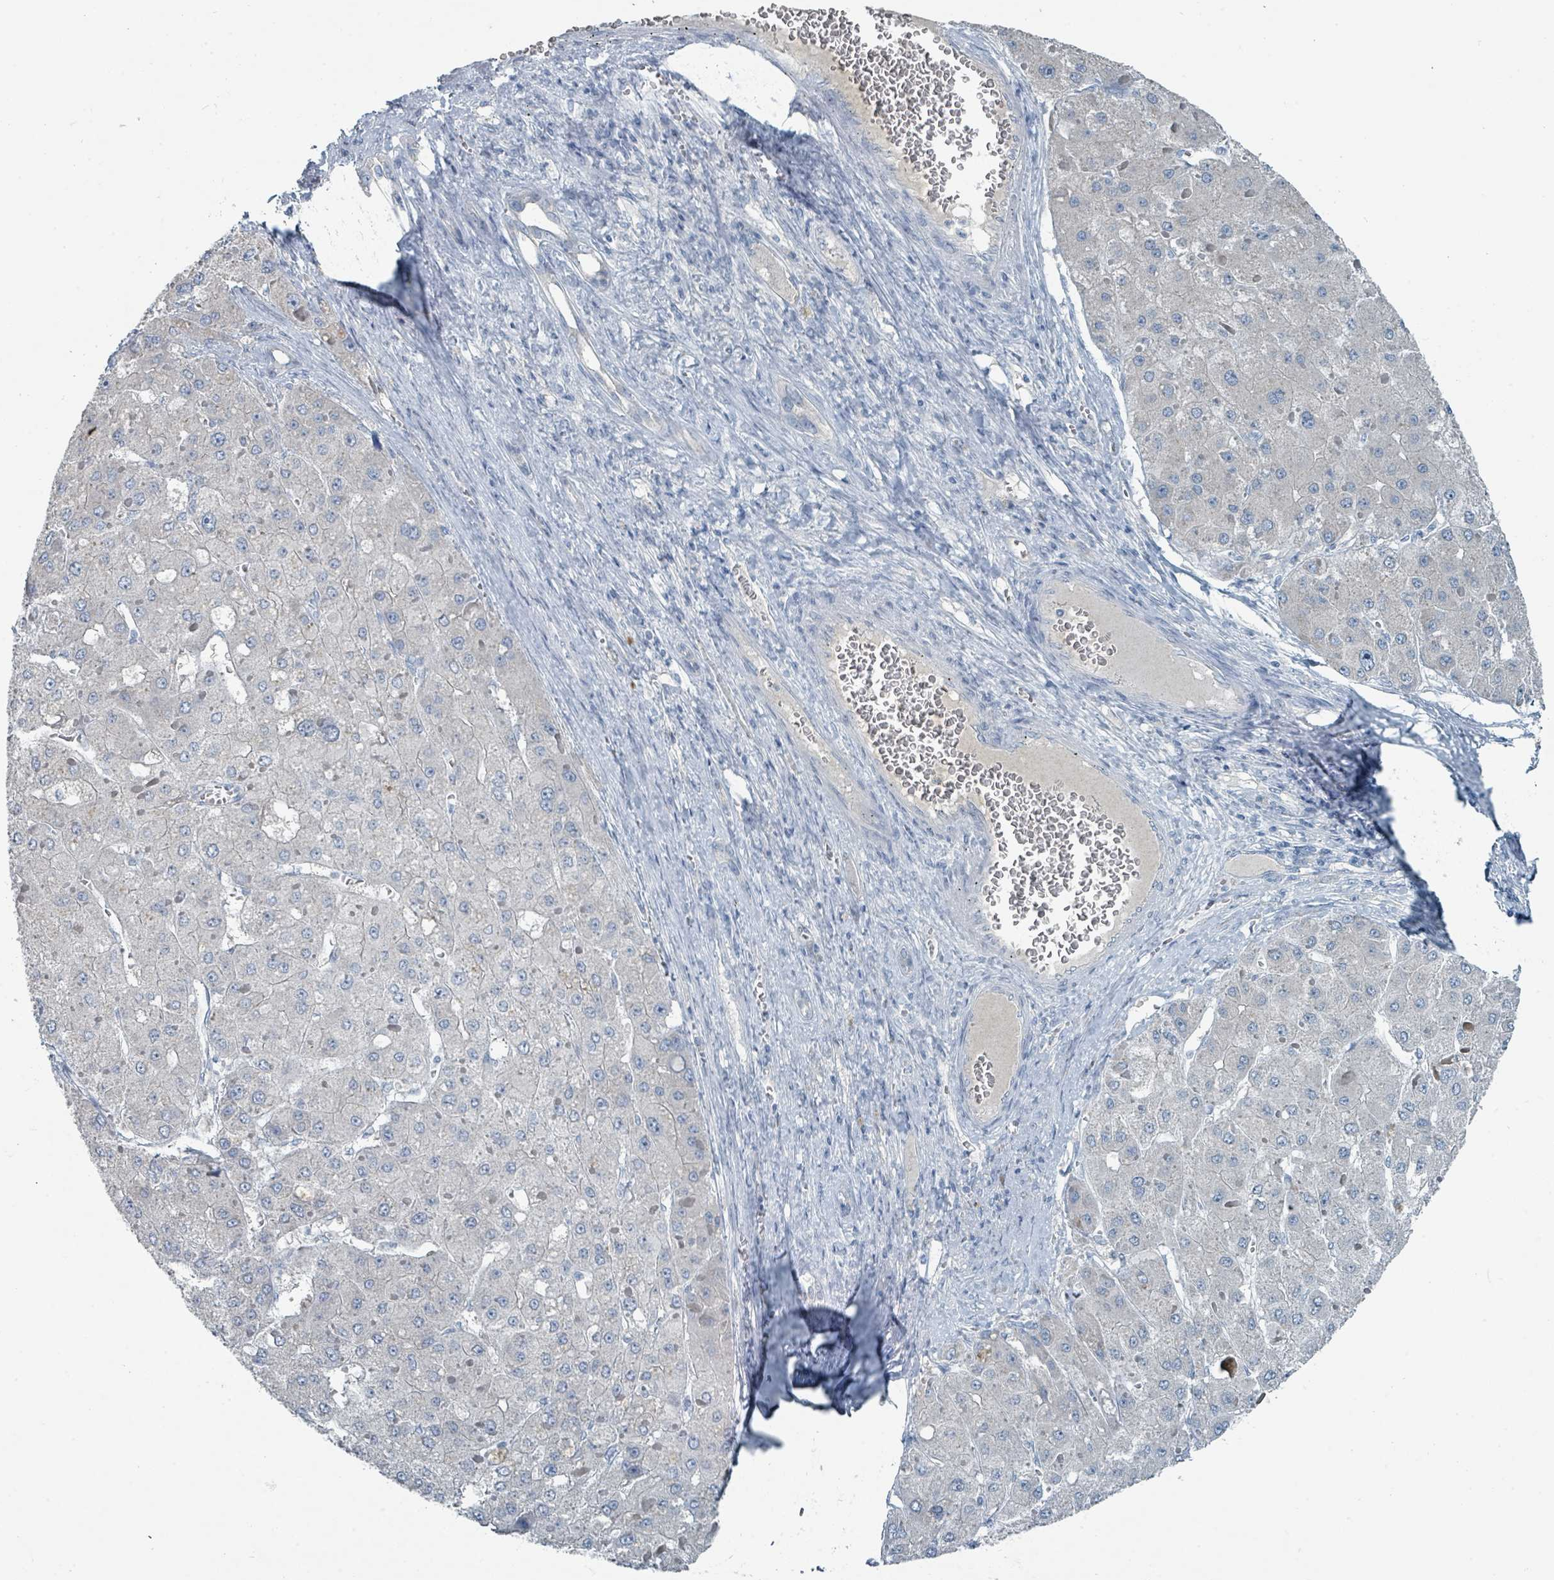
{"staining": {"intensity": "negative", "quantity": "none", "location": "none"}, "tissue": "liver cancer", "cell_type": "Tumor cells", "image_type": "cancer", "snomed": [{"axis": "morphology", "description": "Carcinoma, Hepatocellular, NOS"}, {"axis": "topography", "description": "Liver"}], "caption": "Image shows no significant protein staining in tumor cells of liver cancer (hepatocellular carcinoma). The staining was performed using DAB (3,3'-diaminobenzidine) to visualize the protein expression in brown, while the nuclei were stained in blue with hematoxylin (Magnification: 20x).", "gene": "RASA4", "patient": {"sex": "female", "age": 73}}